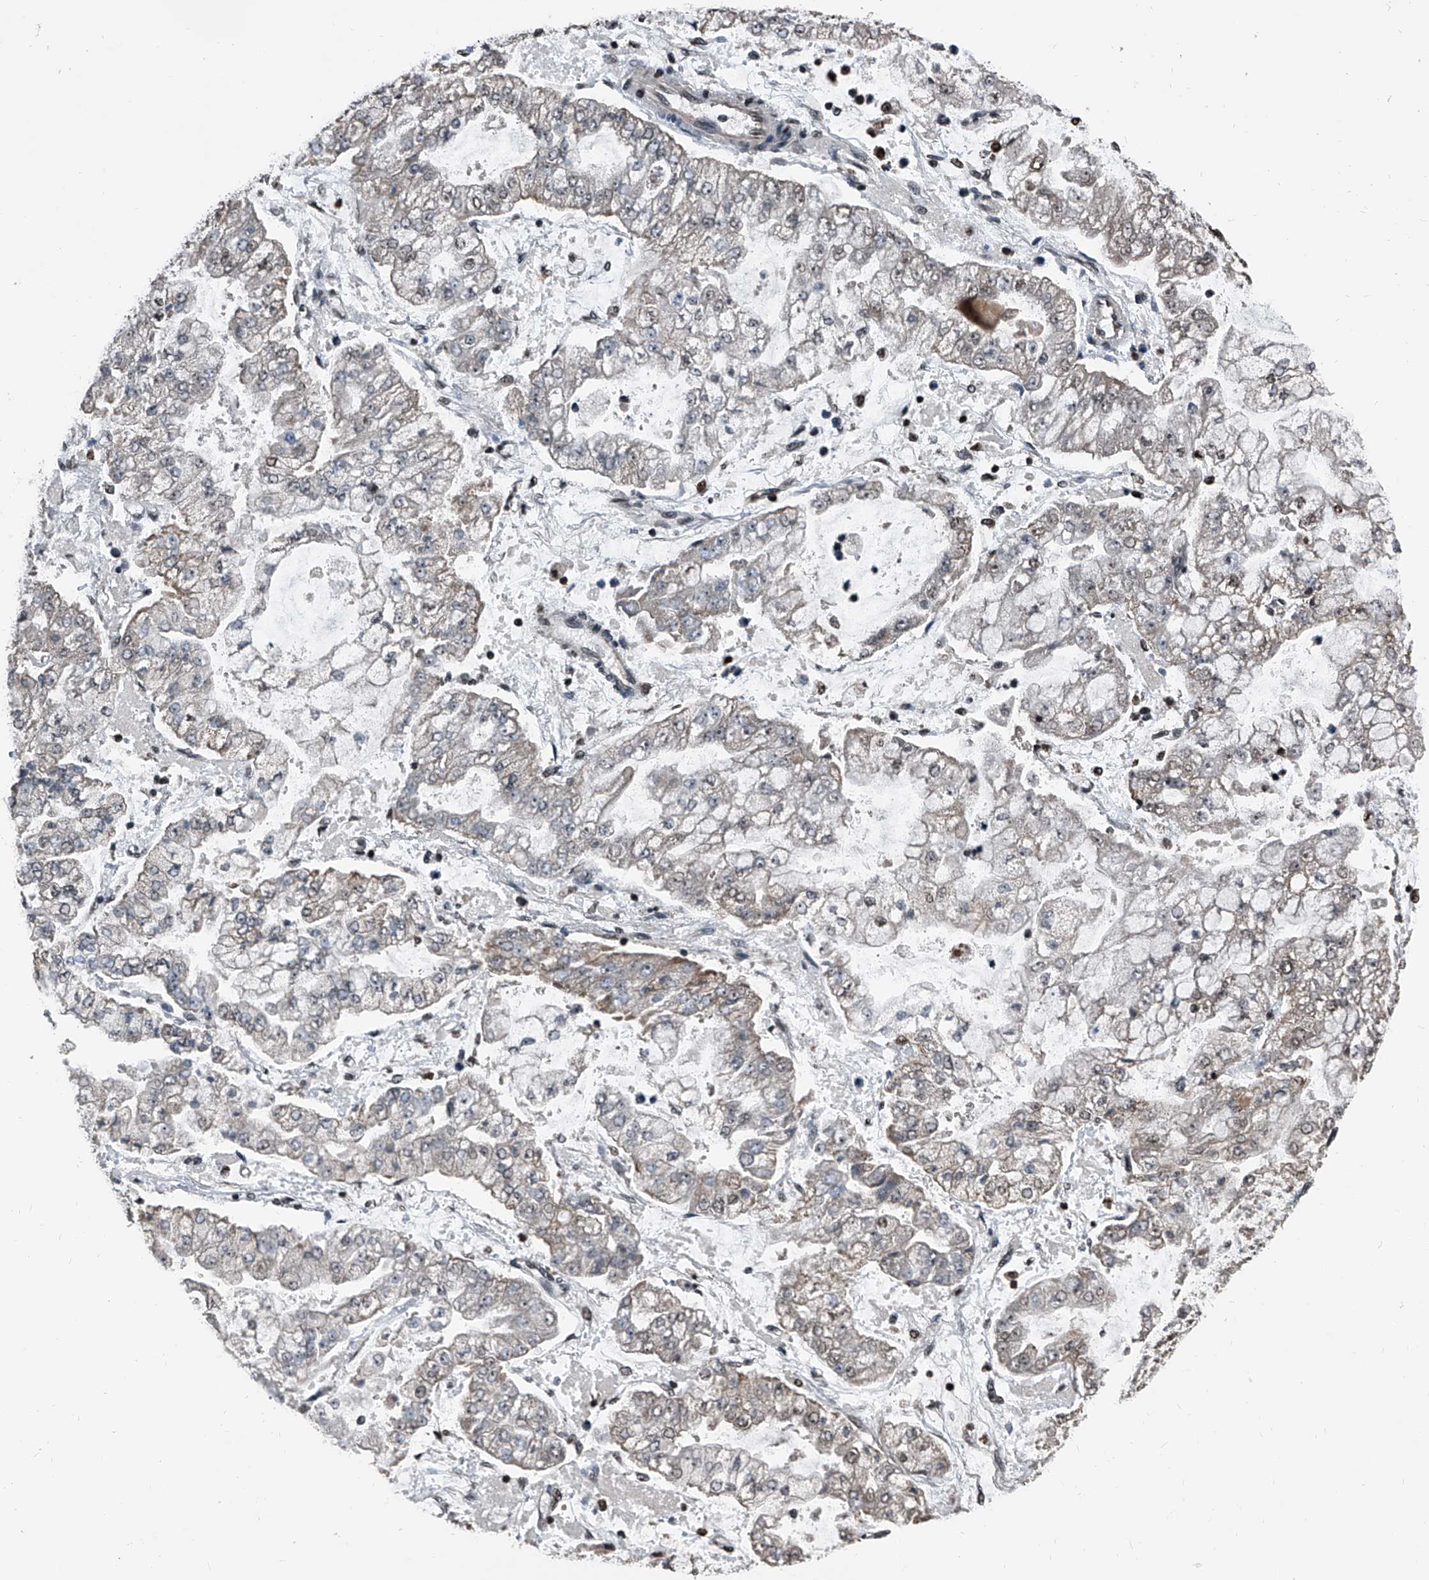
{"staining": {"intensity": "negative", "quantity": "none", "location": "none"}, "tissue": "stomach cancer", "cell_type": "Tumor cells", "image_type": "cancer", "snomed": [{"axis": "morphology", "description": "Adenocarcinoma, NOS"}, {"axis": "topography", "description": "Stomach"}], "caption": "An IHC image of stomach cancer (adenocarcinoma) is shown. There is no staining in tumor cells of stomach cancer (adenocarcinoma).", "gene": "FKBP5", "patient": {"sex": "male", "age": 76}}